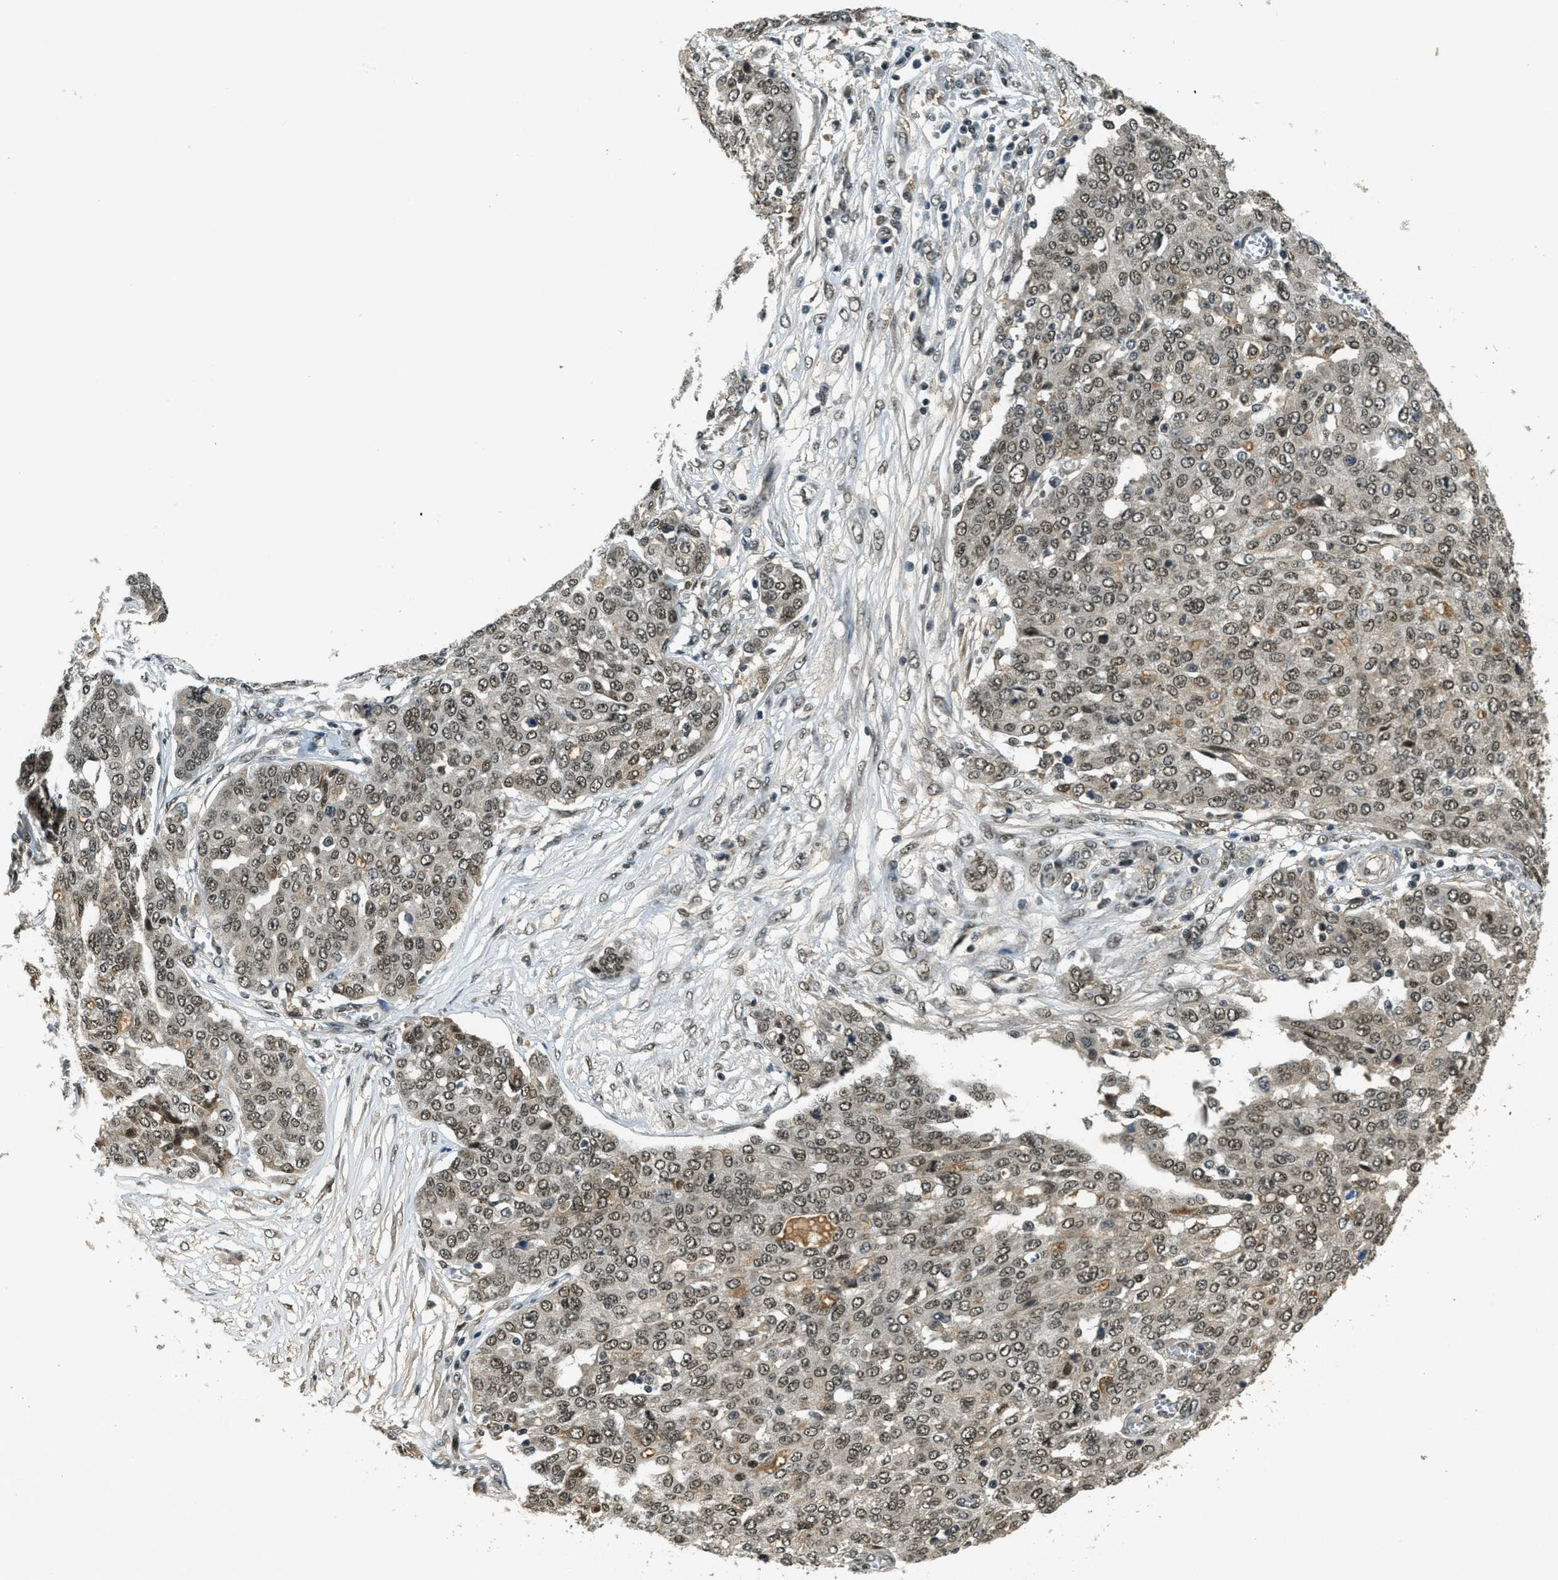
{"staining": {"intensity": "moderate", "quantity": ">75%", "location": "nuclear"}, "tissue": "ovarian cancer", "cell_type": "Tumor cells", "image_type": "cancer", "snomed": [{"axis": "morphology", "description": "Cystadenocarcinoma, serous, NOS"}, {"axis": "topography", "description": "Soft tissue"}, {"axis": "topography", "description": "Ovary"}], "caption": "Ovarian cancer (serous cystadenocarcinoma) tissue reveals moderate nuclear positivity in approximately >75% of tumor cells, visualized by immunohistochemistry.", "gene": "ZNF148", "patient": {"sex": "female", "age": 57}}